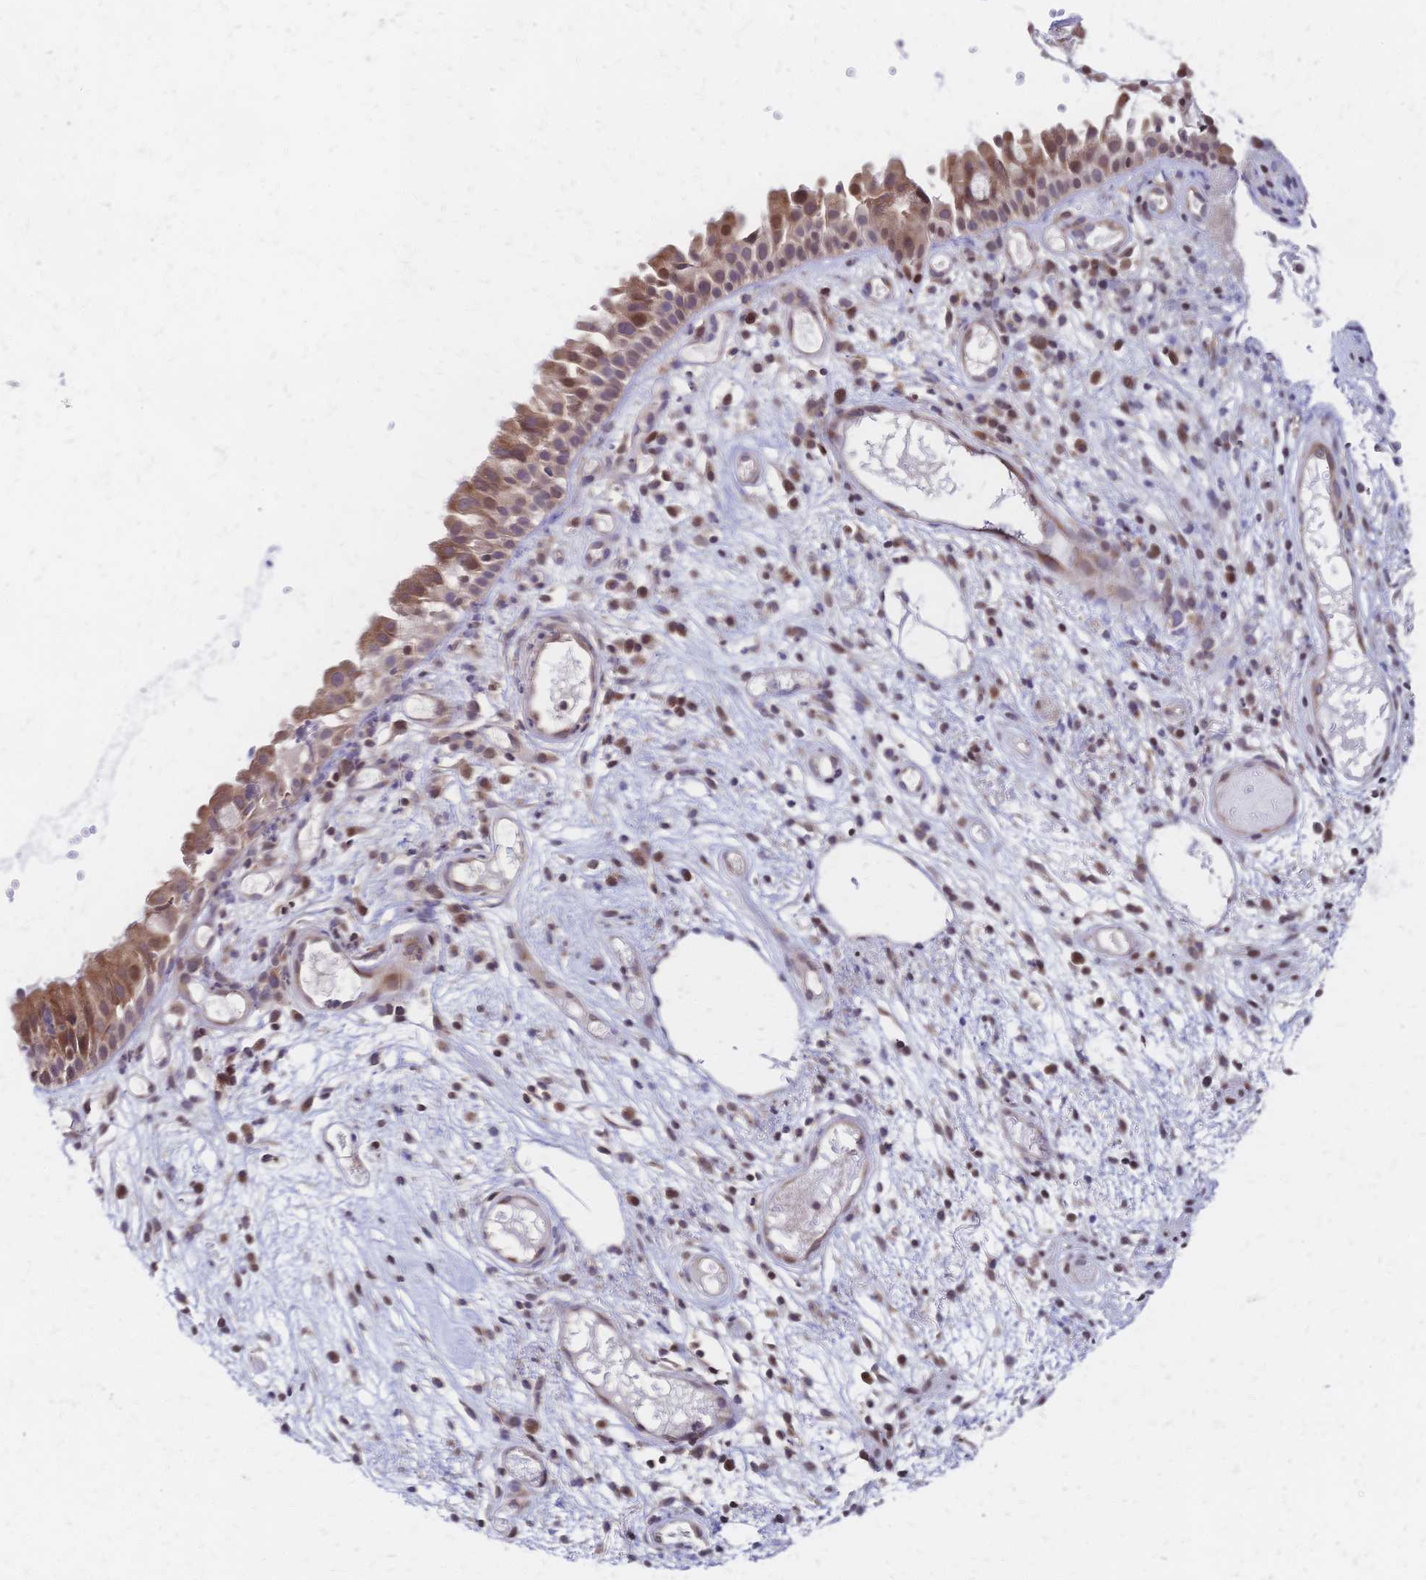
{"staining": {"intensity": "moderate", "quantity": ">75%", "location": "cytoplasmic/membranous,nuclear"}, "tissue": "nasopharynx", "cell_type": "Respiratory epithelial cells", "image_type": "normal", "snomed": [{"axis": "morphology", "description": "Normal tissue, NOS"}, {"axis": "morphology", "description": "Inflammation, NOS"}, {"axis": "topography", "description": "Nasopharynx"}], "caption": "Respiratory epithelial cells reveal moderate cytoplasmic/membranous,nuclear positivity in approximately >75% of cells in normal nasopharynx.", "gene": "CBX7", "patient": {"sex": "male", "age": 54}}